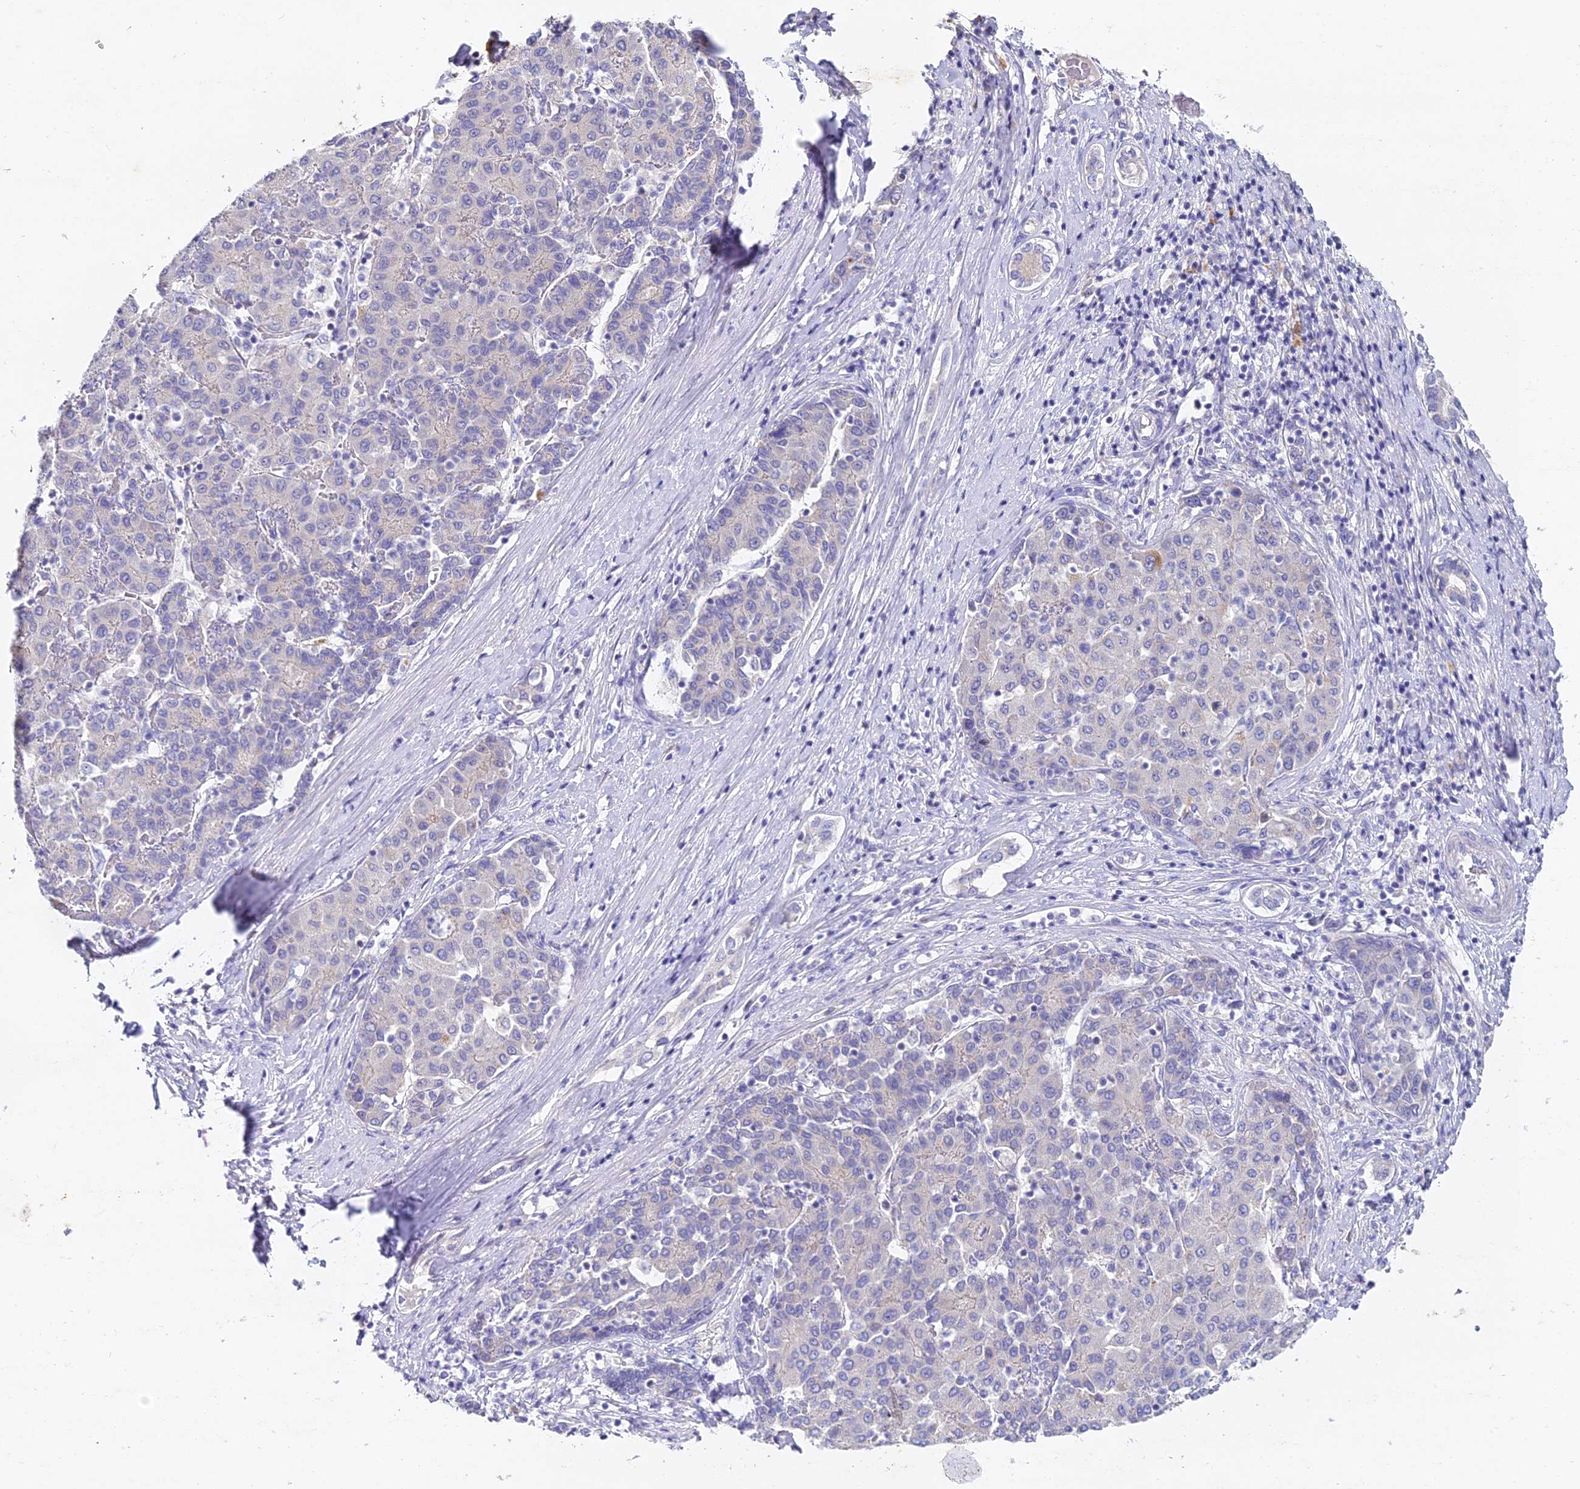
{"staining": {"intensity": "negative", "quantity": "none", "location": "none"}, "tissue": "liver cancer", "cell_type": "Tumor cells", "image_type": "cancer", "snomed": [{"axis": "morphology", "description": "Carcinoma, Hepatocellular, NOS"}, {"axis": "topography", "description": "Liver"}], "caption": "Immunohistochemistry (IHC) image of neoplastic tissue: human liver hepatocellular carcinoma stained with DAB shows no significant protein expression in tumor cells.", "gene": "DONSON", "patient": {"sex": "male", "age": 65}}